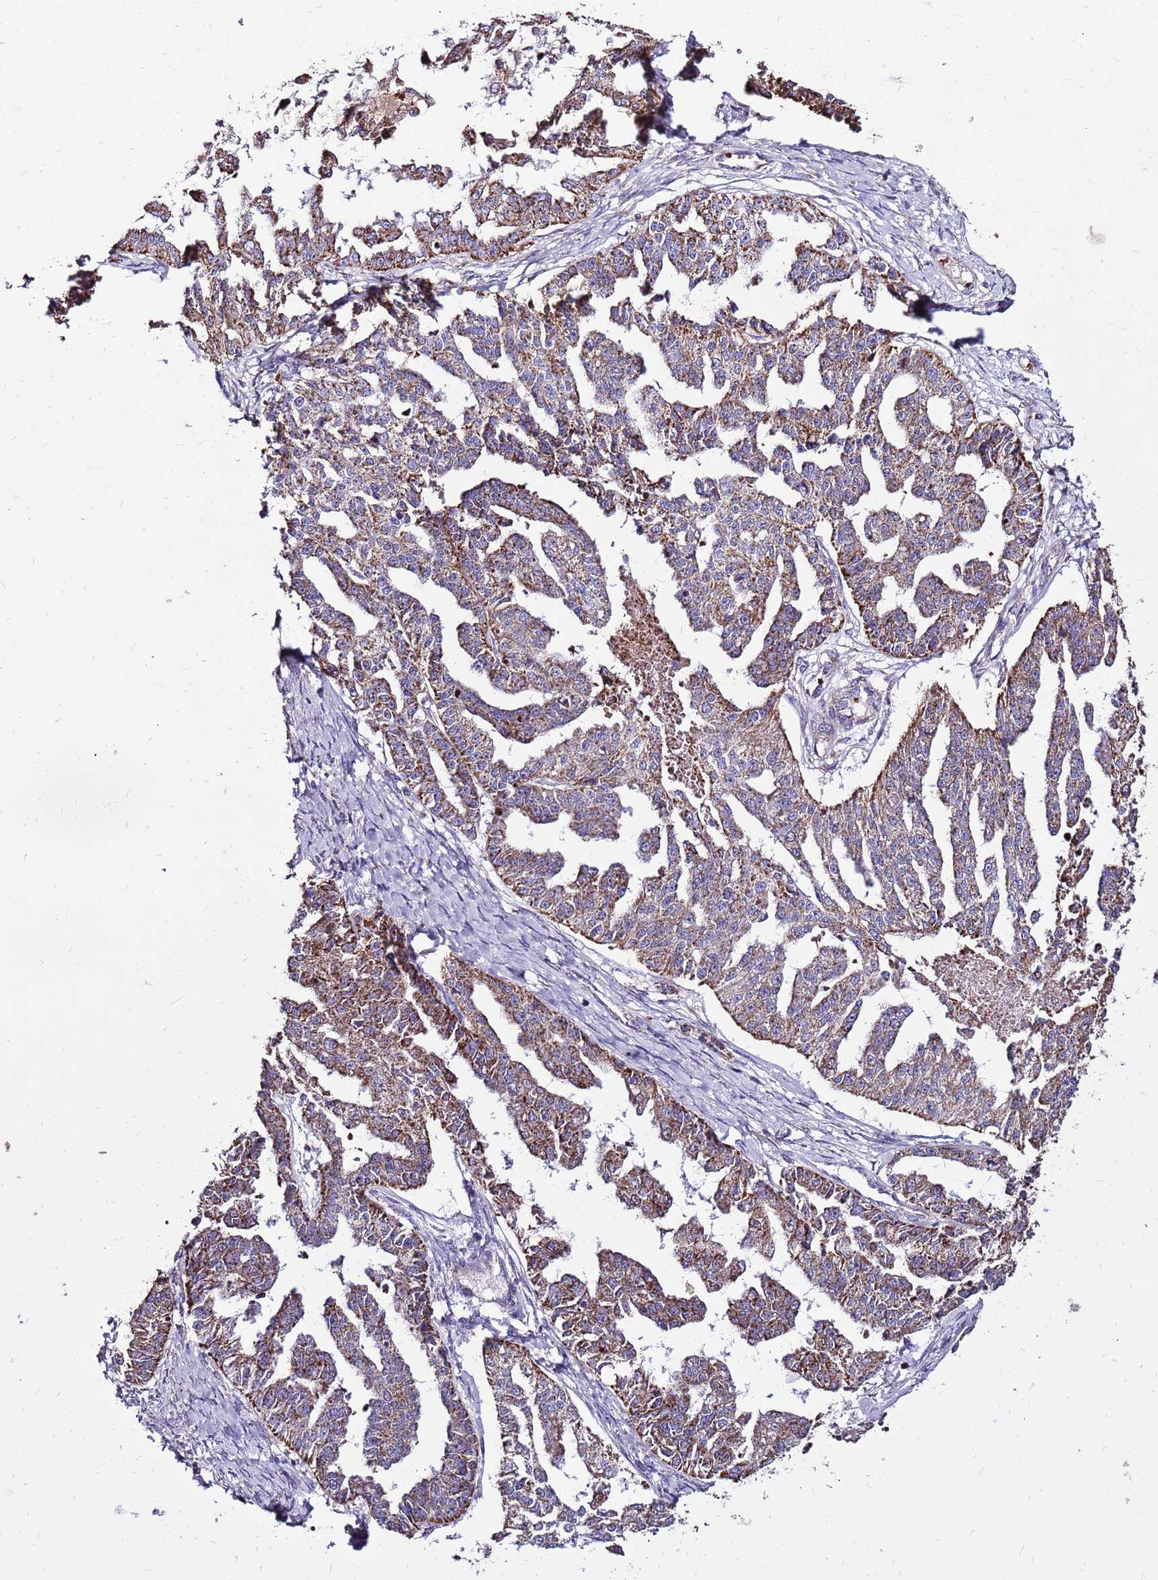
{"staining": {"intensity": "moderate", "quantity": ">75%", "location": "cytoplasmic/membranous"}, "tissue": "ovarian cancer", "cell_type": "Tumor cells", "image_type": "cancer", "snomed": [{"axis": "morphology", "description": "Cystadenocarcinoma, serous, NOS"}, {"axis": "topography", "description": "Ovary"}], "caption": "Immunohistochemistry (IHC) of ovarian cancer (serous cystadenocarcinoma) shows medium levels of moderate cytoplasmic/membranous staining in about >75% of tumor cells.", "gene": "SPSB3", "patient": {"sex": "female", "age": 58}}